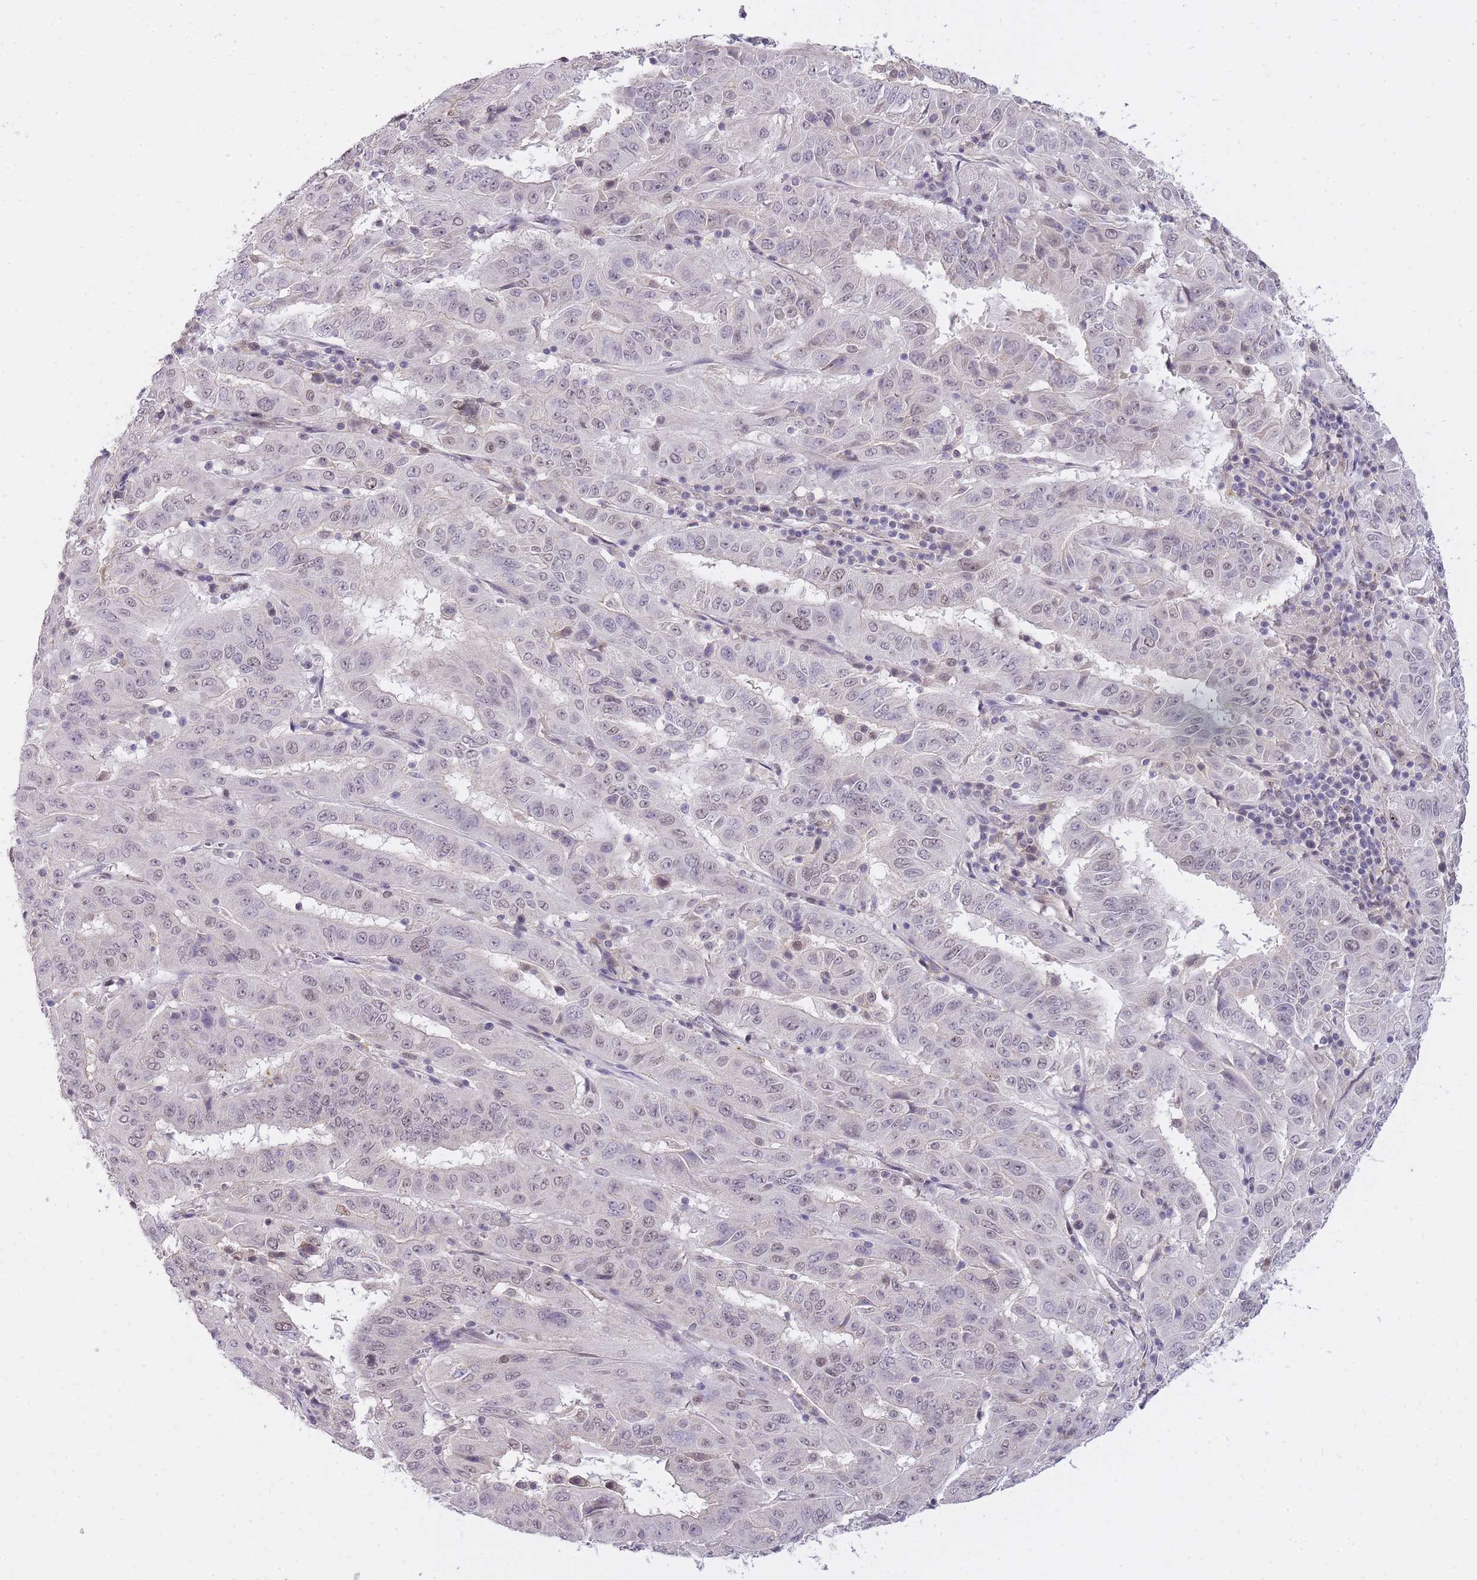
{"staining": {"intensity": "weak", "quantity": "25%-75%", "location": "nuclear"}, "tissue": "pancreatic cancer", "cell_type": "Tumor cells", "image_type": "cancer", "snomed": [{"axis": "morphology", "description": "Adenocarcinoma, NOS"}, {"axis": "topography", "description": "Pancreas"}], "caption": "Protein analysis of adenocarcinoma (pancreatic) tissue shows weak nuclear staining in approximately 25%-75% of tumor cells.", "gene": "TIGD1", "patient": {"sex": "male", "age": 63}}